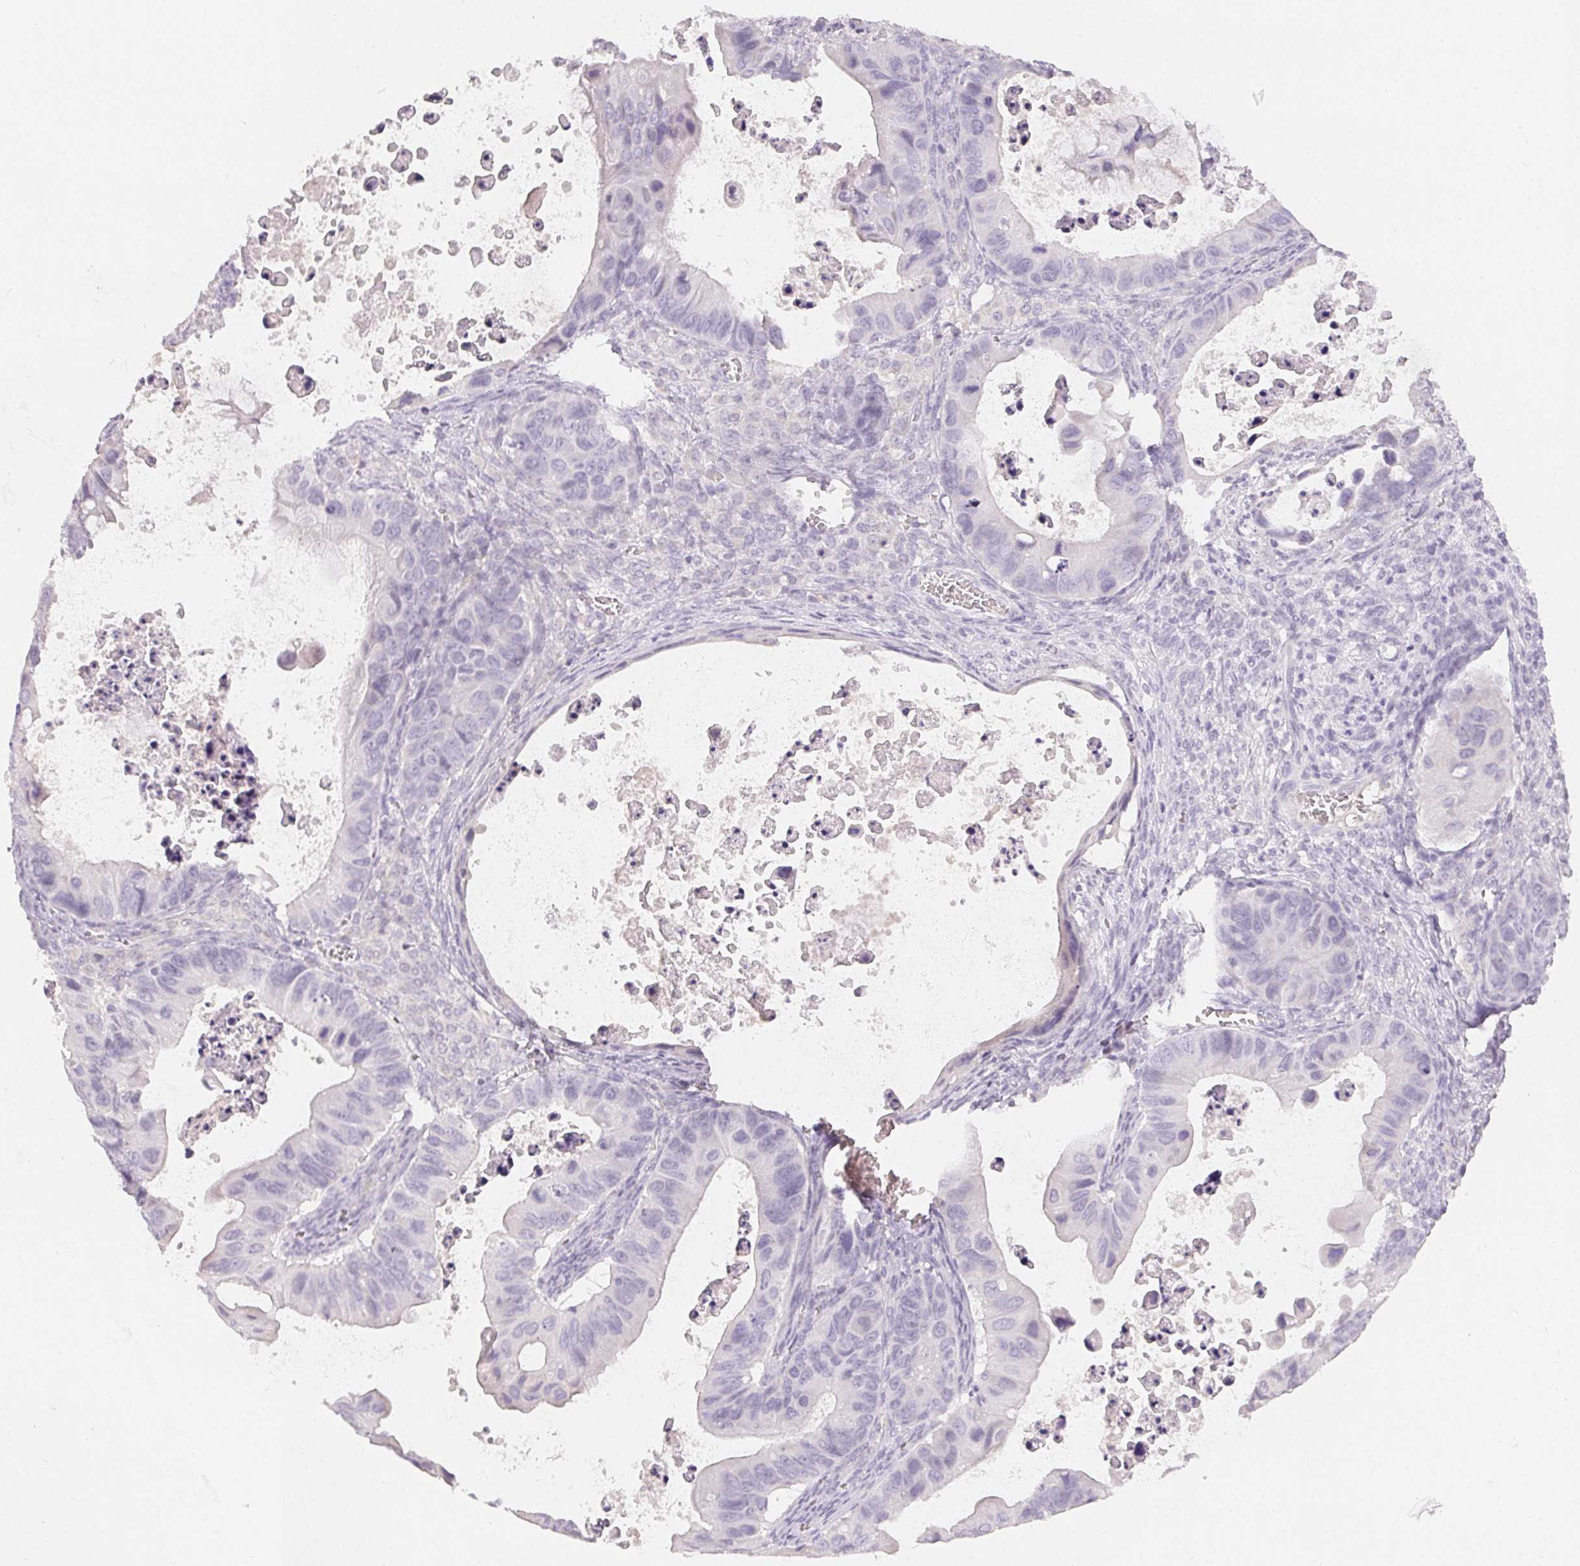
{"staining": {"intensity": "negative", "quantity": "none", "location": "none"}, "tissue": "ovarian cancer", "cell_type": "Tumor cells", "image_type": "cancer", "snomed": [{"axis": "morphology", "description": "Cystadenocarcinoma, mucinous, NOS"}, {"axis": "topography", "description": "Ovary"}], "caption": "Immunohistochemical staining of ovarian cancer reveals no significant expression in tumor cells.", "gene": "MIOX", "patient": {"sex": "female", "age": 64}}